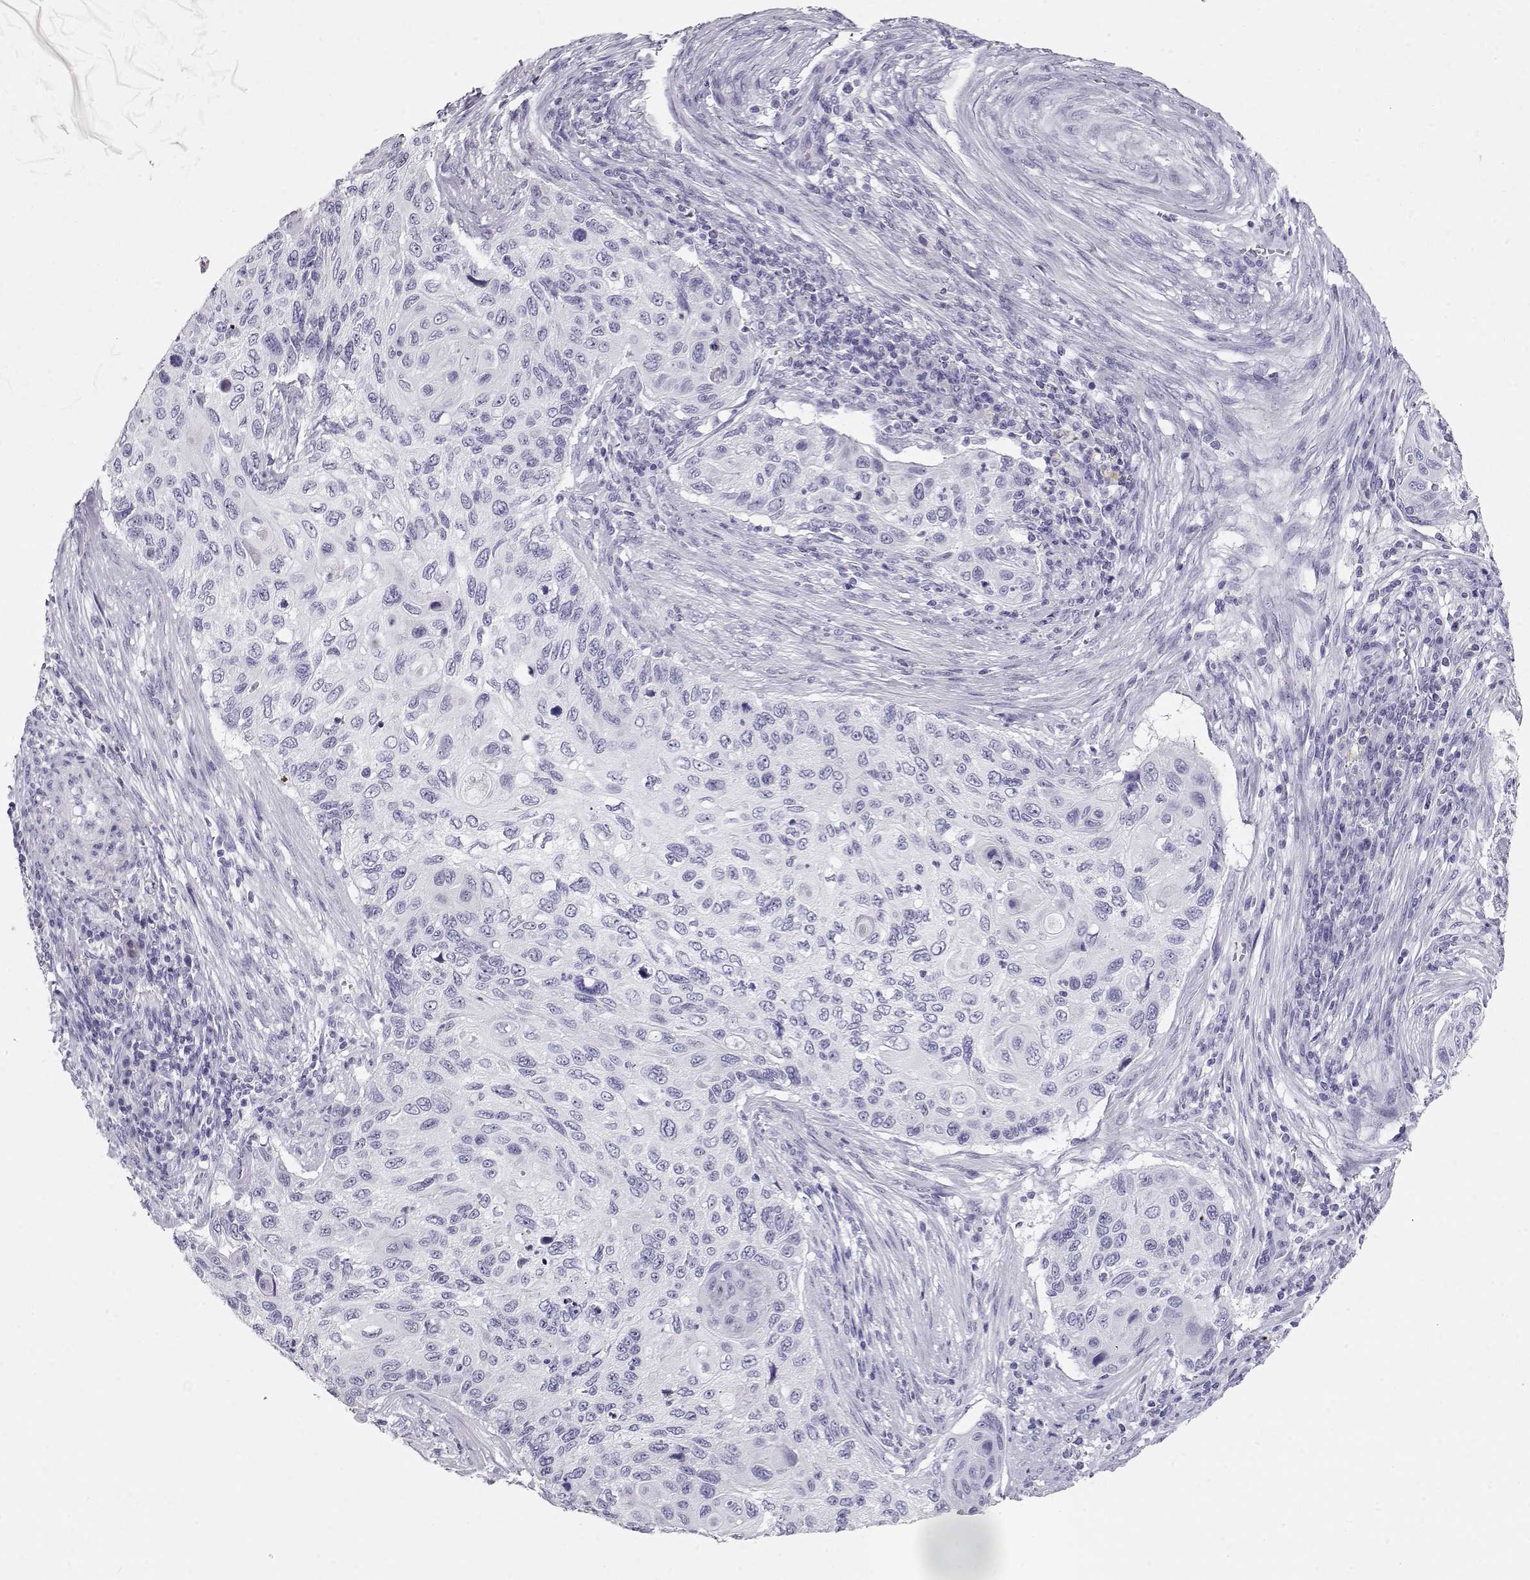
{"staining": {"intensity": "negative", "quantity": "none", "location": "none"}, "tissue": "cervical cancer", "cell_type": "Tumor cells", "image_type": "cancer", "snomed": [{"axis": "morphology", "description": "Squamous cell carcinoma, NOS"}, {"axis": "topography", "description": "Cervix"}], "caption": "A high-resolution histopathology image shows immunohistochemistry (IHC) staining of cervical squamous cell carcinoma, which reveals no significant staining in tumor cells.", "gene": "MAGEC1", "patient": {"sex": "female", "age": 70}}